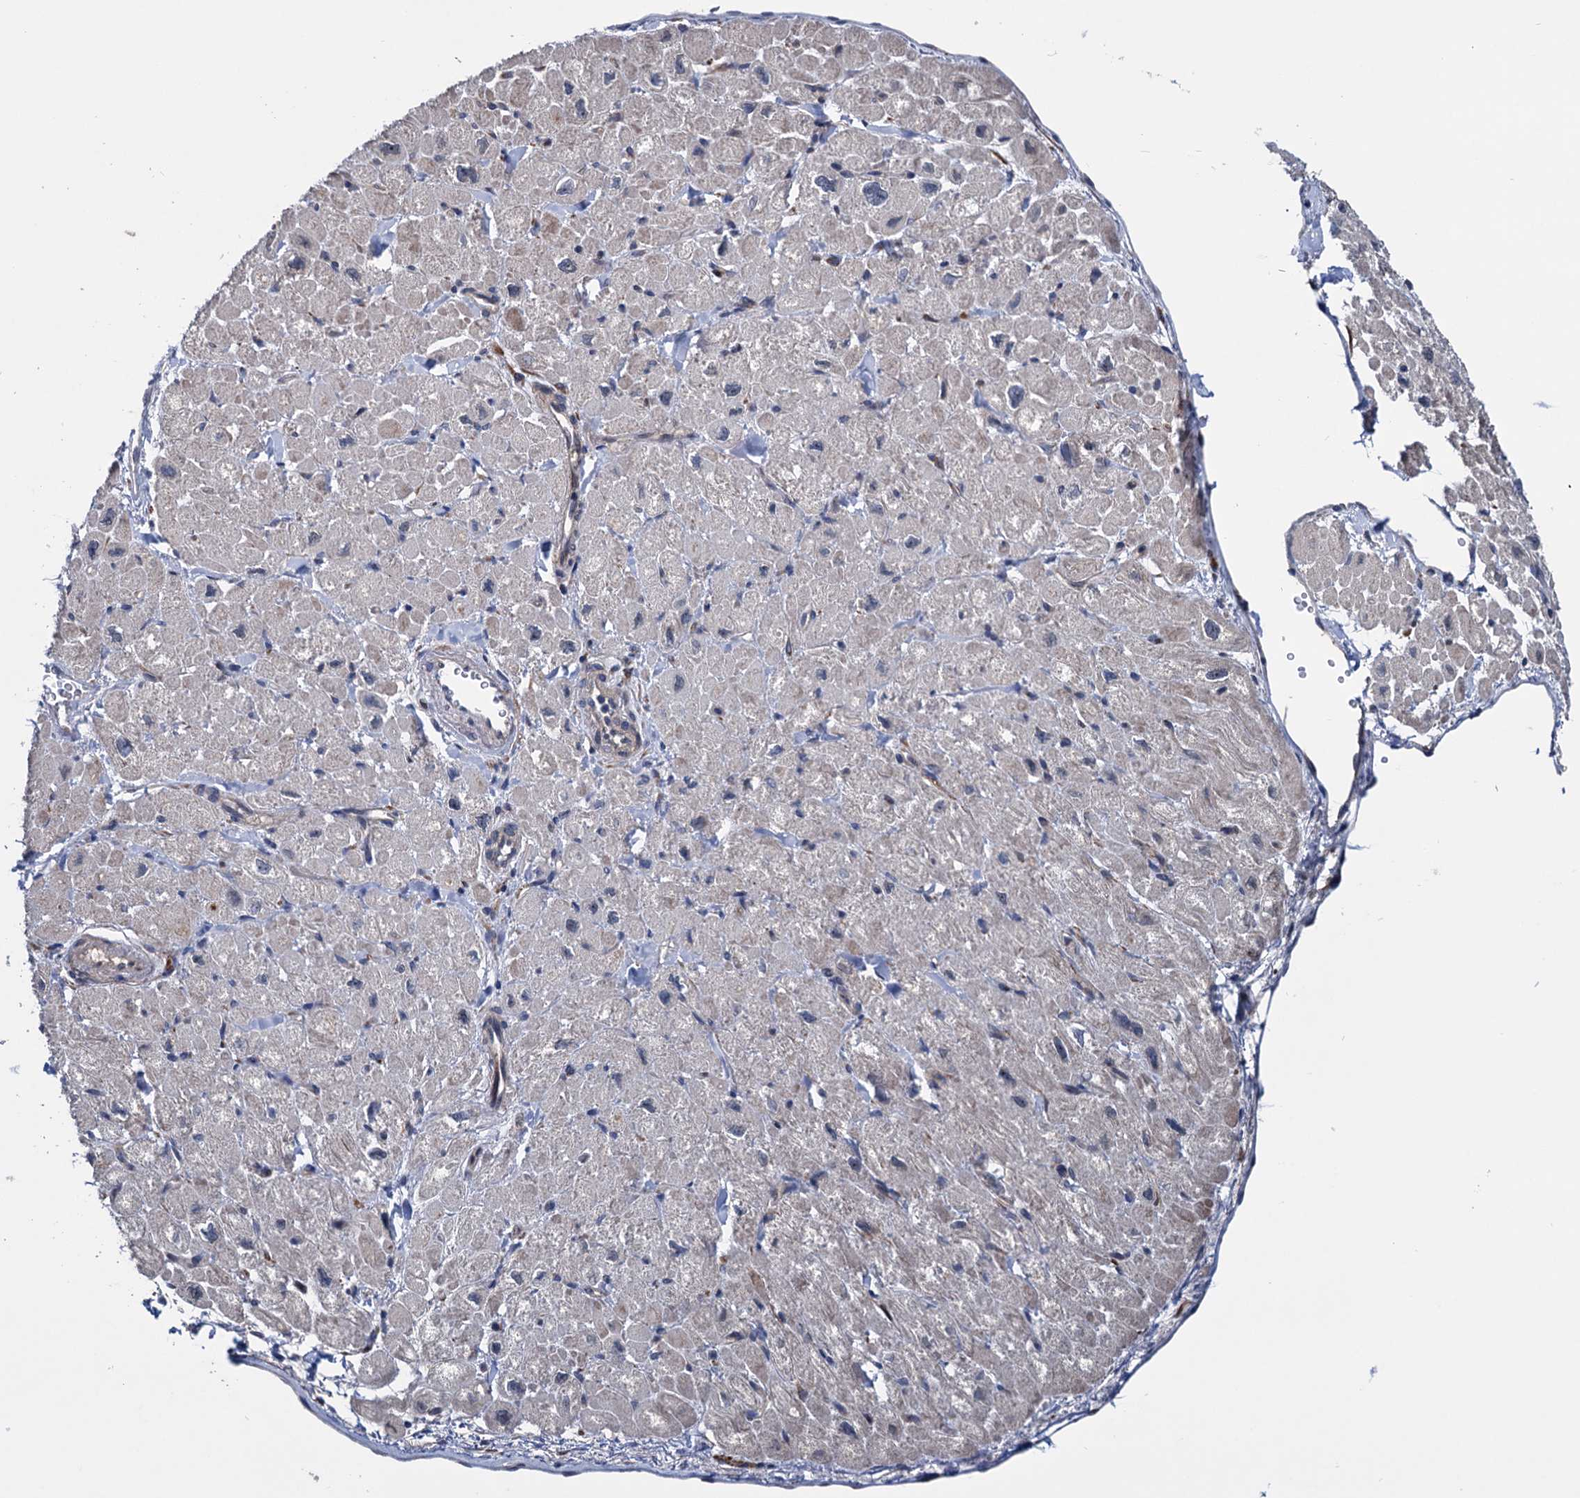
{"staining": {"intensity": "weak", "quantity": "<25%", "location": "cytoplasmic/membranous"}, "tissue": "heart muscle", "cell_type": "Cardiomyocytes", "image_type": "normal", "snomed": [{"axis": "morphology", "description": "Normal tissue, NOS"}, {"axis": "topography", "description": "Heart"}], "caption": "The histopathology image reveals no significant expression in cardiomyocytes of heart muscle.", "gene": "EYA4", "patient": {"sex": "male", "age": 65}}